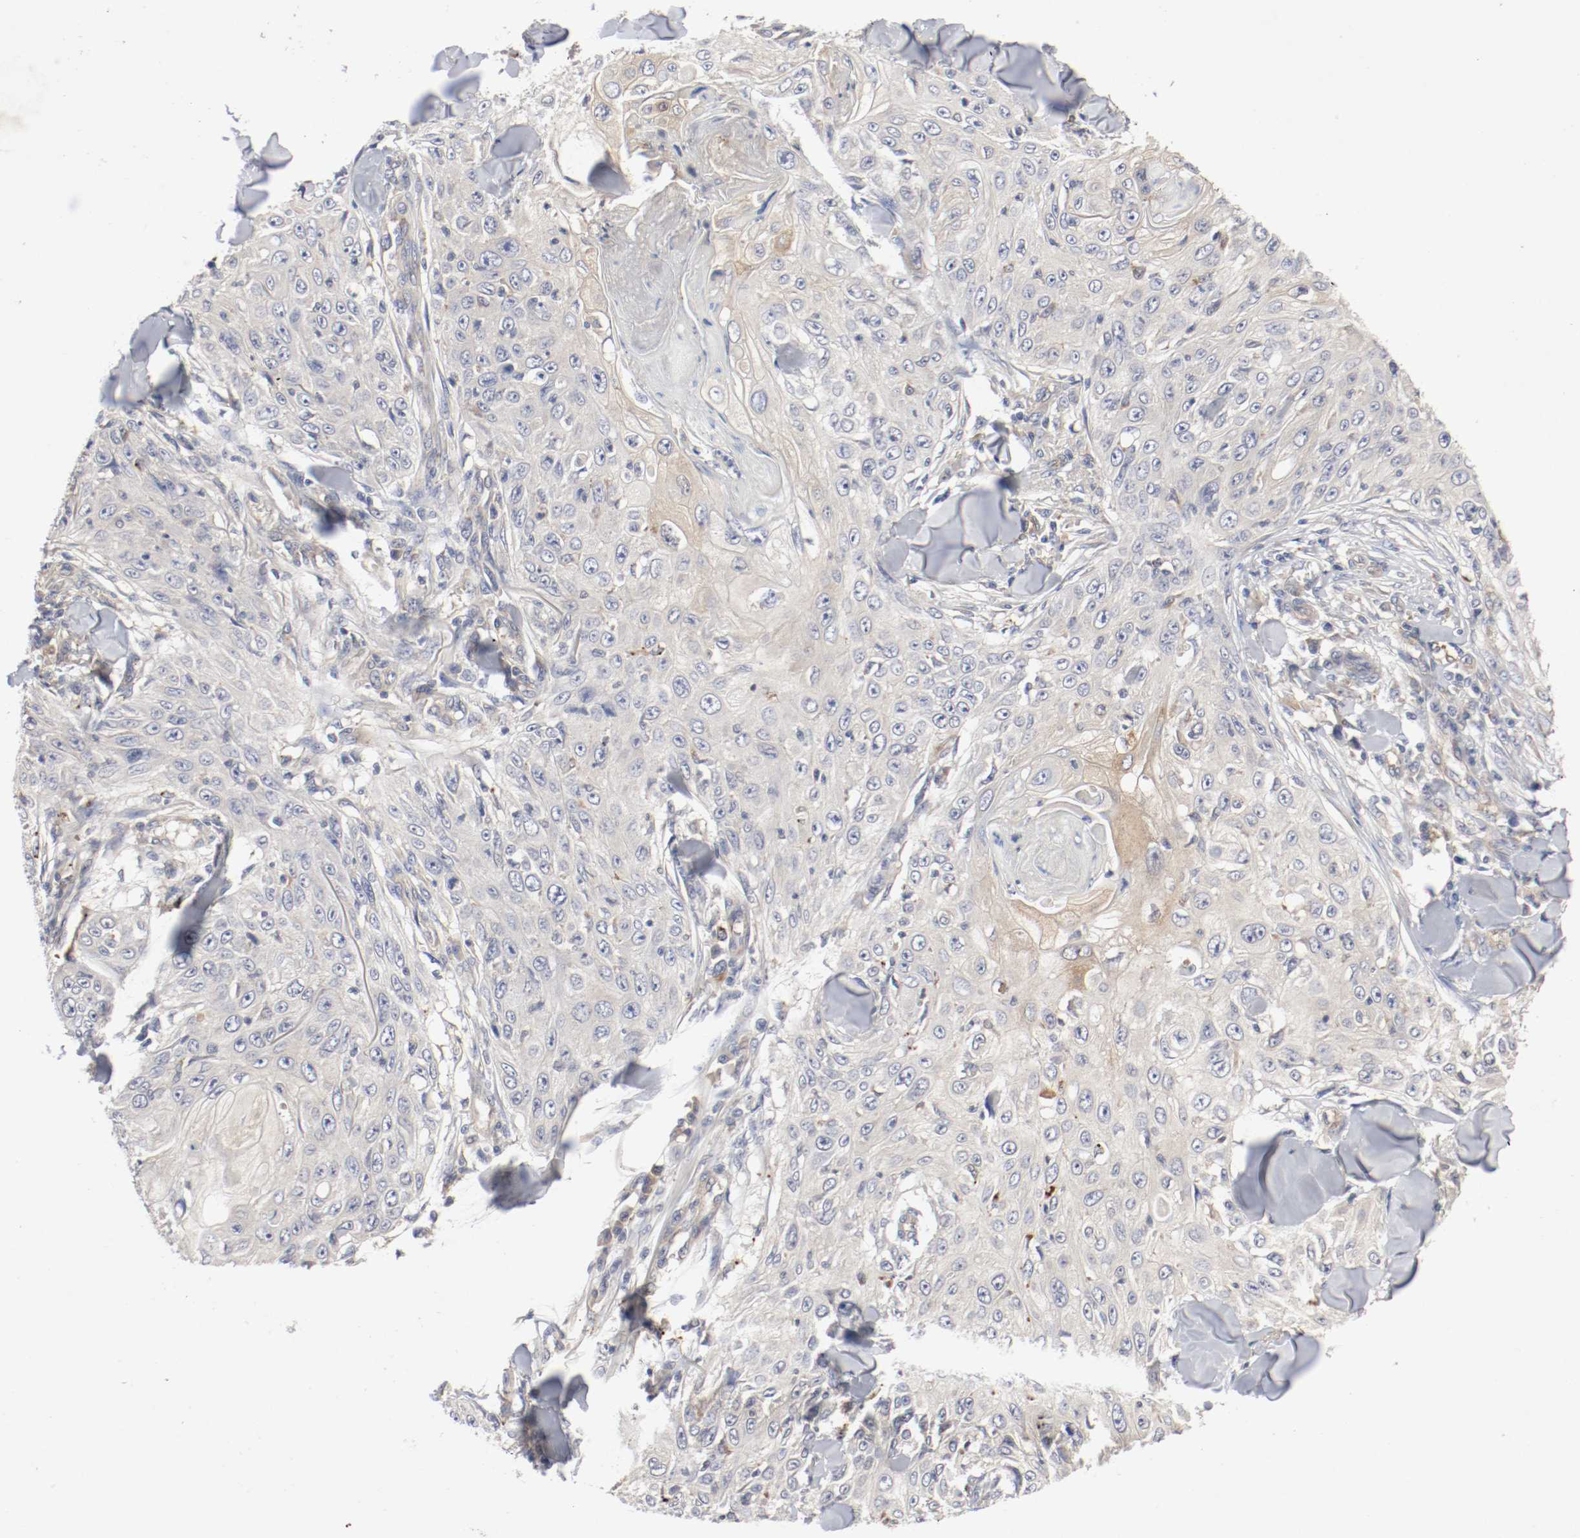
{"staining": {"intensity": "weak", "quantity": "25%-75%", "location": "cytoplasmic/membranous"}, "tissue": "skin cancer", "cell_type": "Tumor cells", "image_type": "cancer", "snomed": [{"axis": "morphology", "description": "Squamous cell carcinoma, NOS"}, {"axis": "topography", "description": "Skin"}], "caption": "Protein expression analysis of human squamous cell carcinoma (skin) reveals weak cytoplasmic/membranous positivity in about 25%-75% of tumor cells. Immunohistochemistry stains the protein of interest in brown and the nuclei are stained blue.", "gene": "REN", "patient": {"sex": "male", "age": 86}}